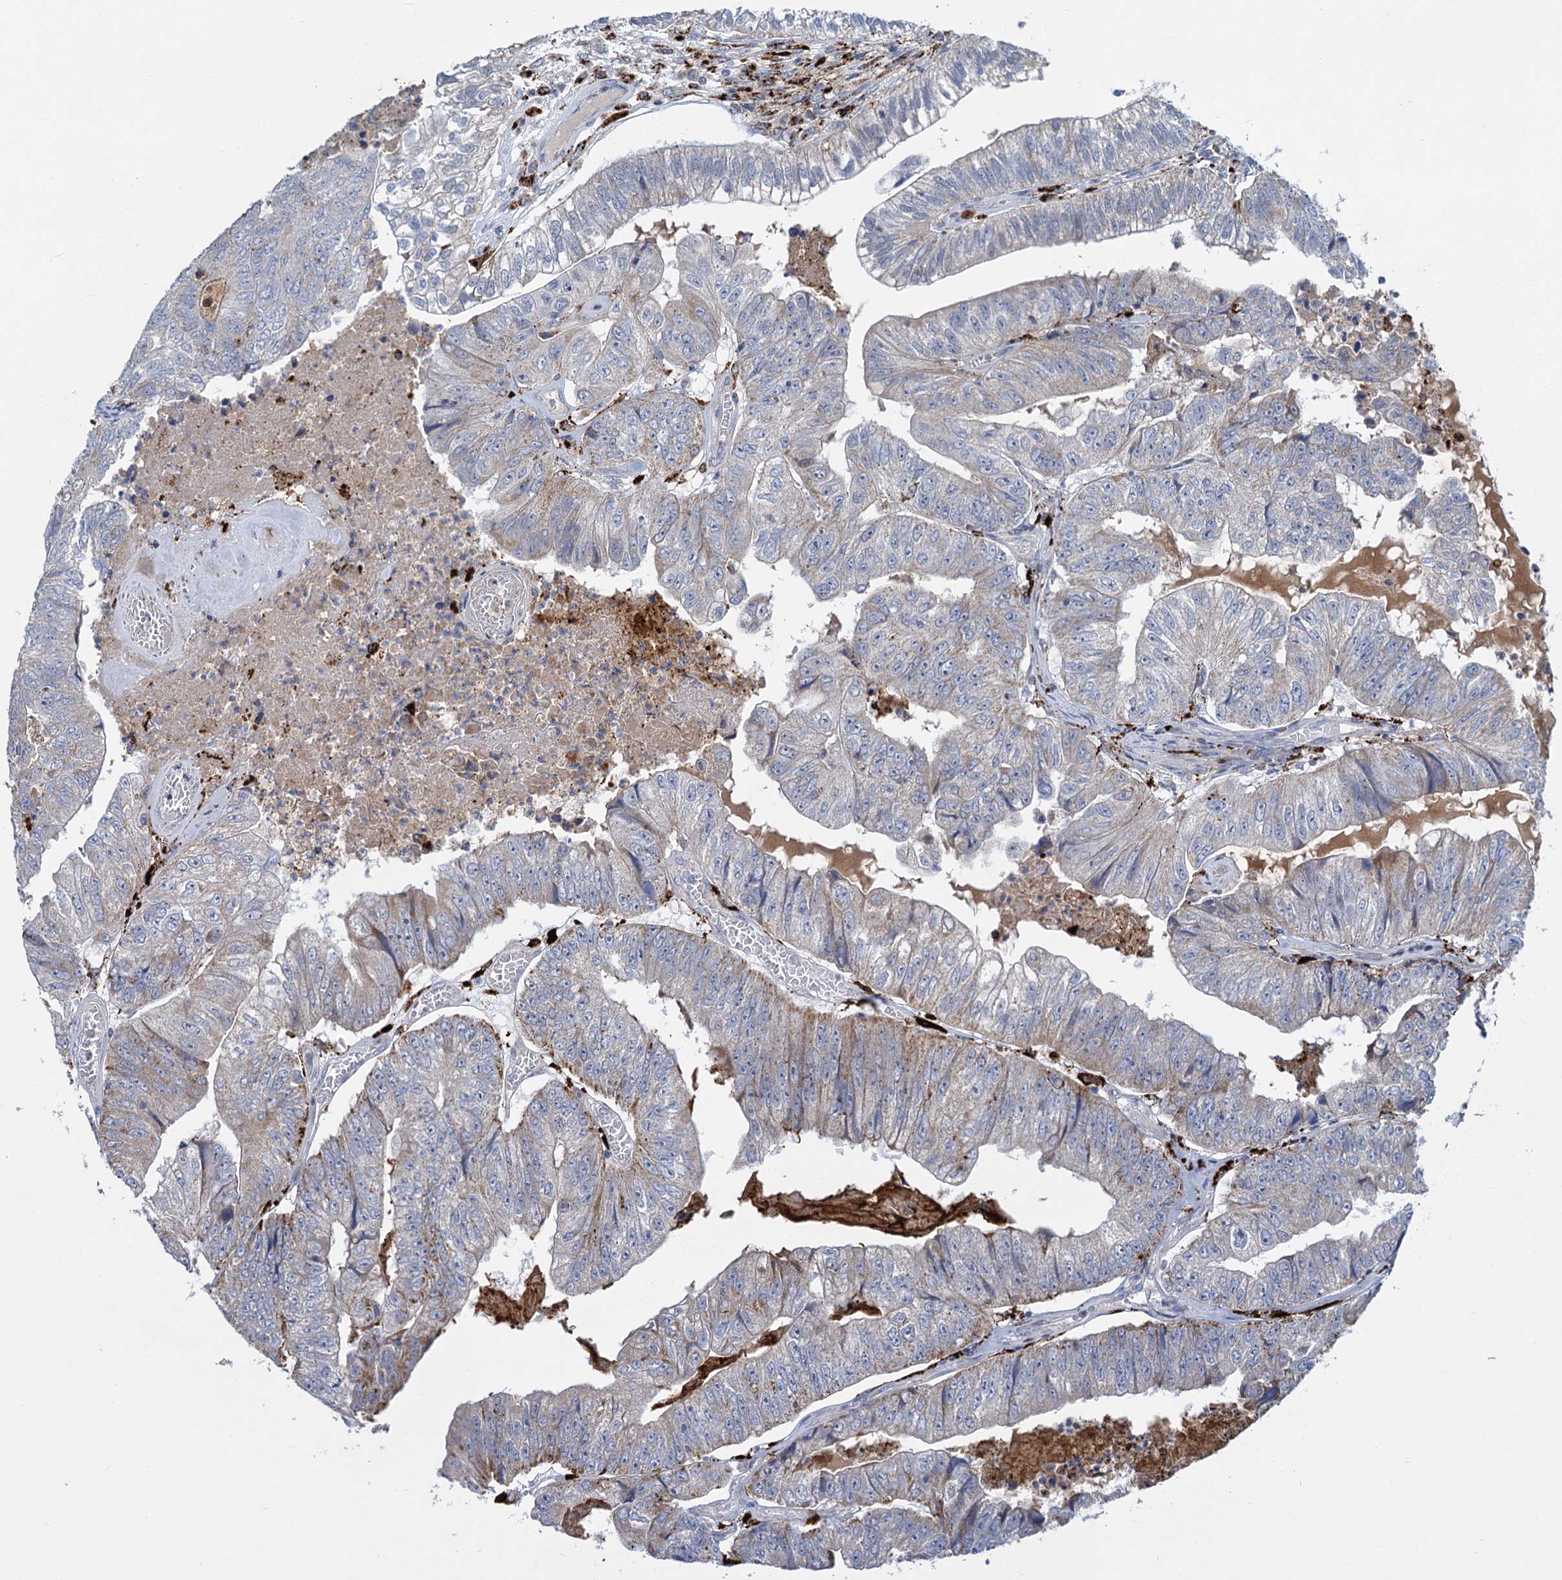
{"staining": {"intensity": "weak", "quantity": "<25%", "location": "cytoplasmic/membranous"}, "tissue": "colorectal cancer", "cell_type": "Tumor cells", "image_type": "cancer", "snomed": [{"axis": "morphology", "description": "Adenocarcinoma, NOS"}, {"axis": "topography", "description": "Colon"}], "caption": "A high-resolution histopathology image shows immunohistochemistry staining of colorectal adenocarcinoma, which reveals no significant expression in tumor cells.", "gene": "ANKS3", "patient": {"sex": "female", "age": 67}}